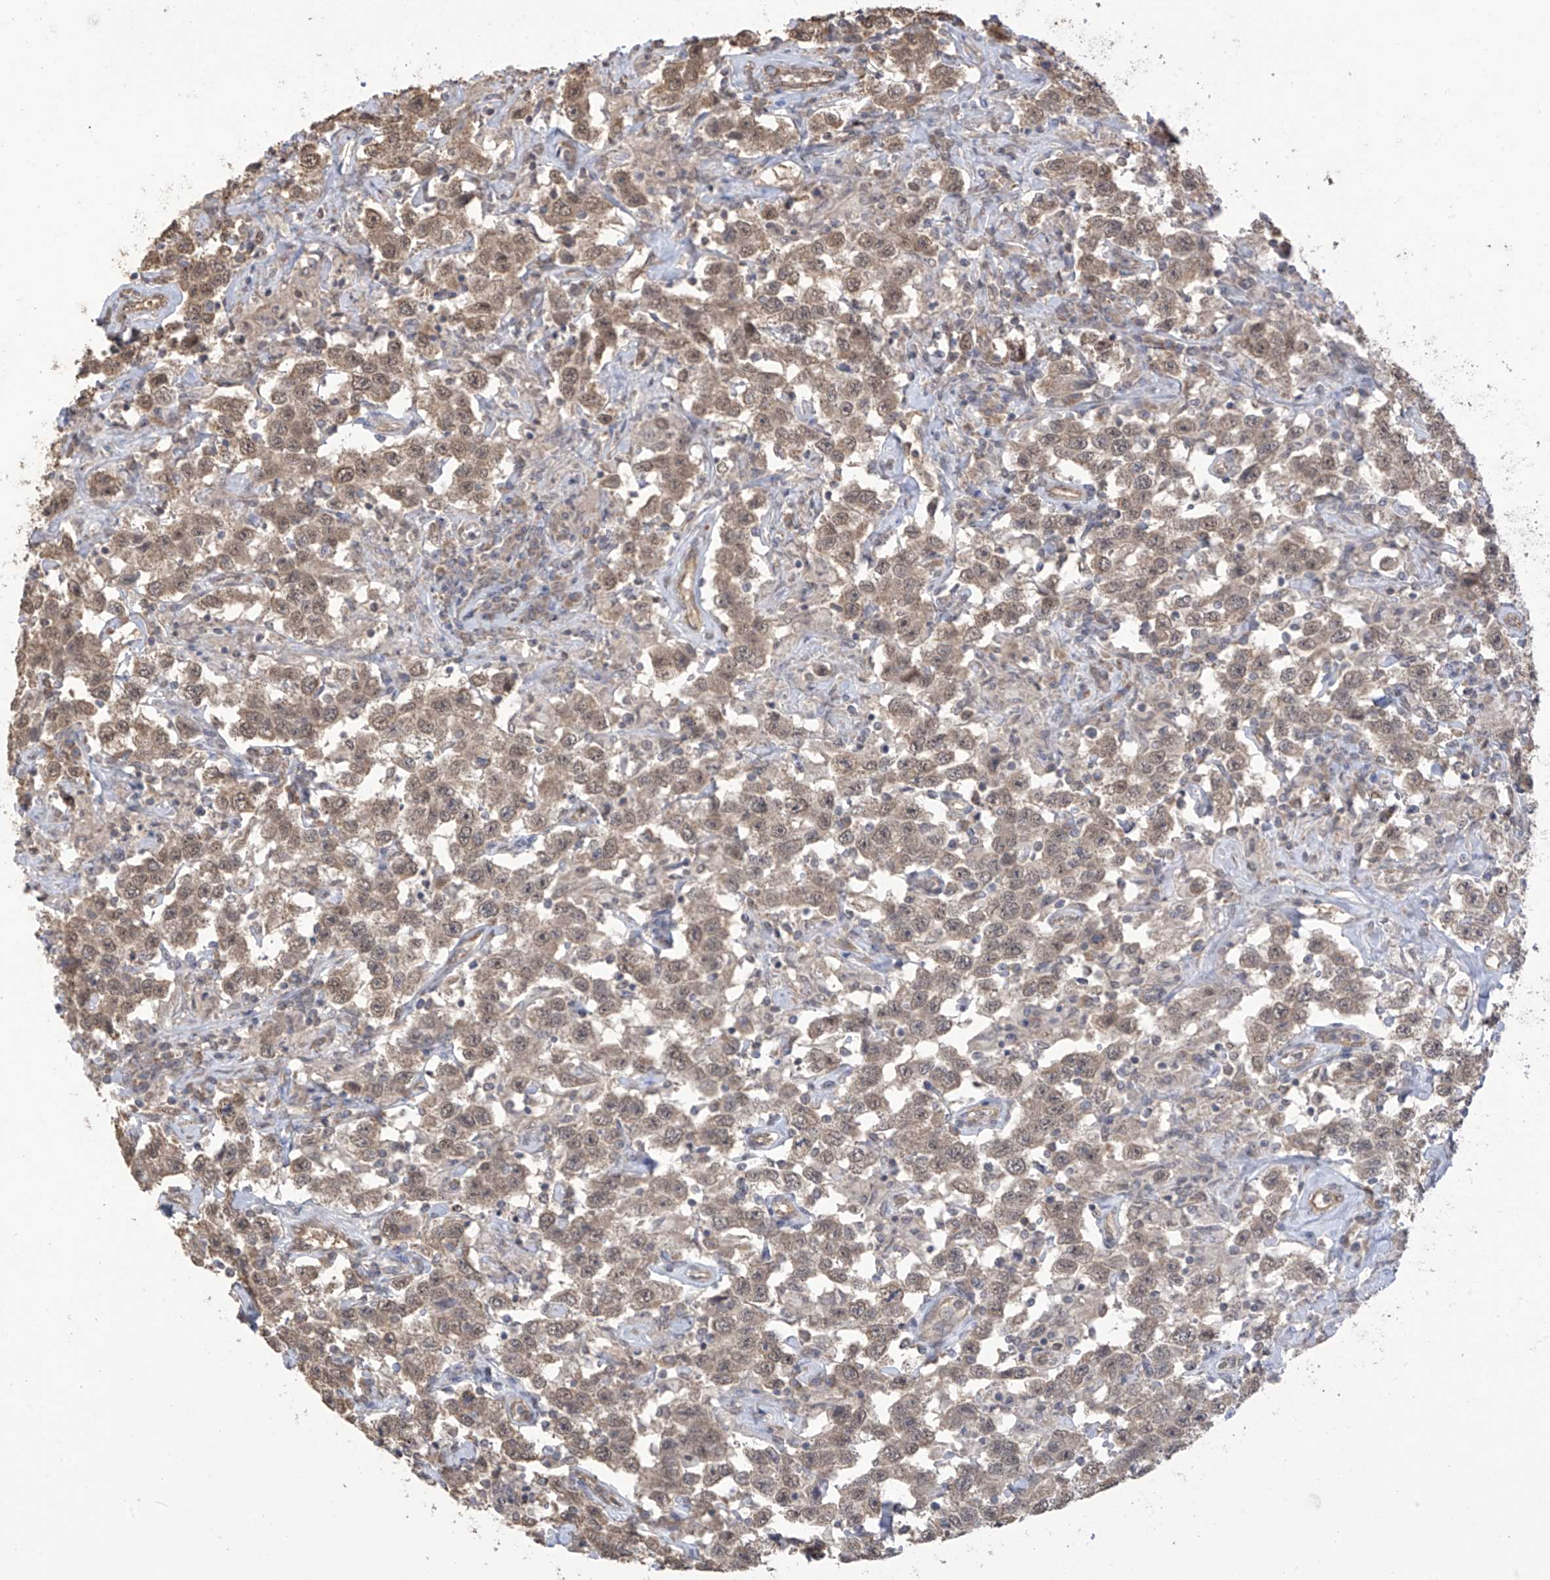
{"staining": {"intensity": "moderate", "quantity": ">75%", "location": "cytoplasmic/membranous,nuclear"}, "tissue": "testis cancer", "cell_type": "Tumor cells", "image_type": "cancer", "snomed": [{"axis": "morphology", "description": "Seminoma, NOS"}, {"axis": "topography", "description": "Testis"}], "caption": "Immunohistochemistry (IHC) (DAB (3,3'-diaminobenzidine)) staining of seminoma (testis) exhibits moderate cytoplasmic/membranous and nuclear protein positivity in about >75% of tumor cells.", "gene": "KIAA1522", "patient": {"sex": "male", "age": 41}}